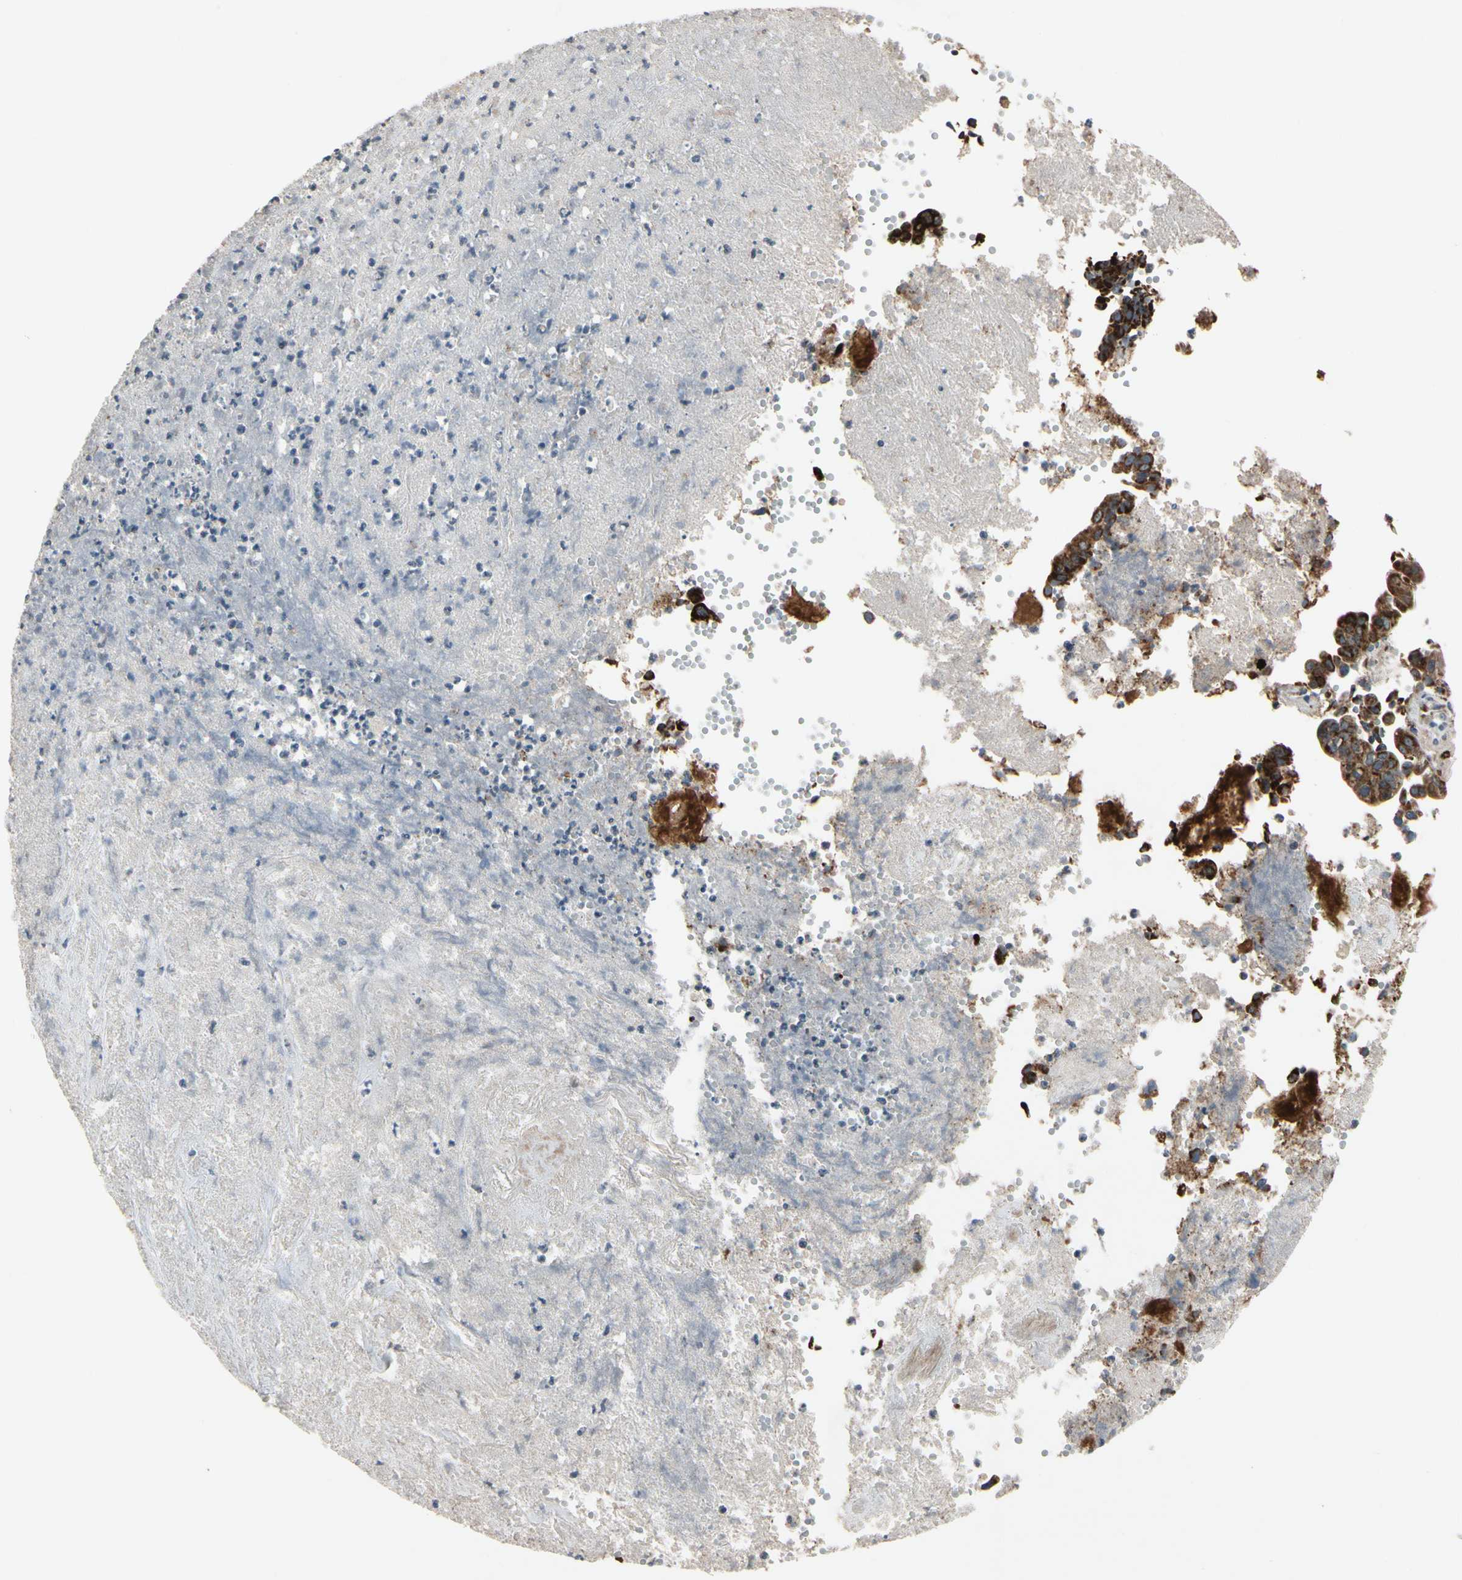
{"staining": {"intensity": "strong", "quantity": ">75%", "location": "cytoplasmic/membranous"}, "tissue": "liver cancer", "cell_type": "Tumor cells", "image_type": "cancer", "snomed": [{"axis": "morphology", "description": "Cholangiocarcinoma"}, {"axis": "topography", "description": "Liver"}], "caption": "A high amount of strong cytoplasmic/membranous positivity is seen in about >75% of tumor cells in liver cholangiocarcinoma tissue.", "gene": "CPT1A", "patient": {"sex": "female", "age": 61}}